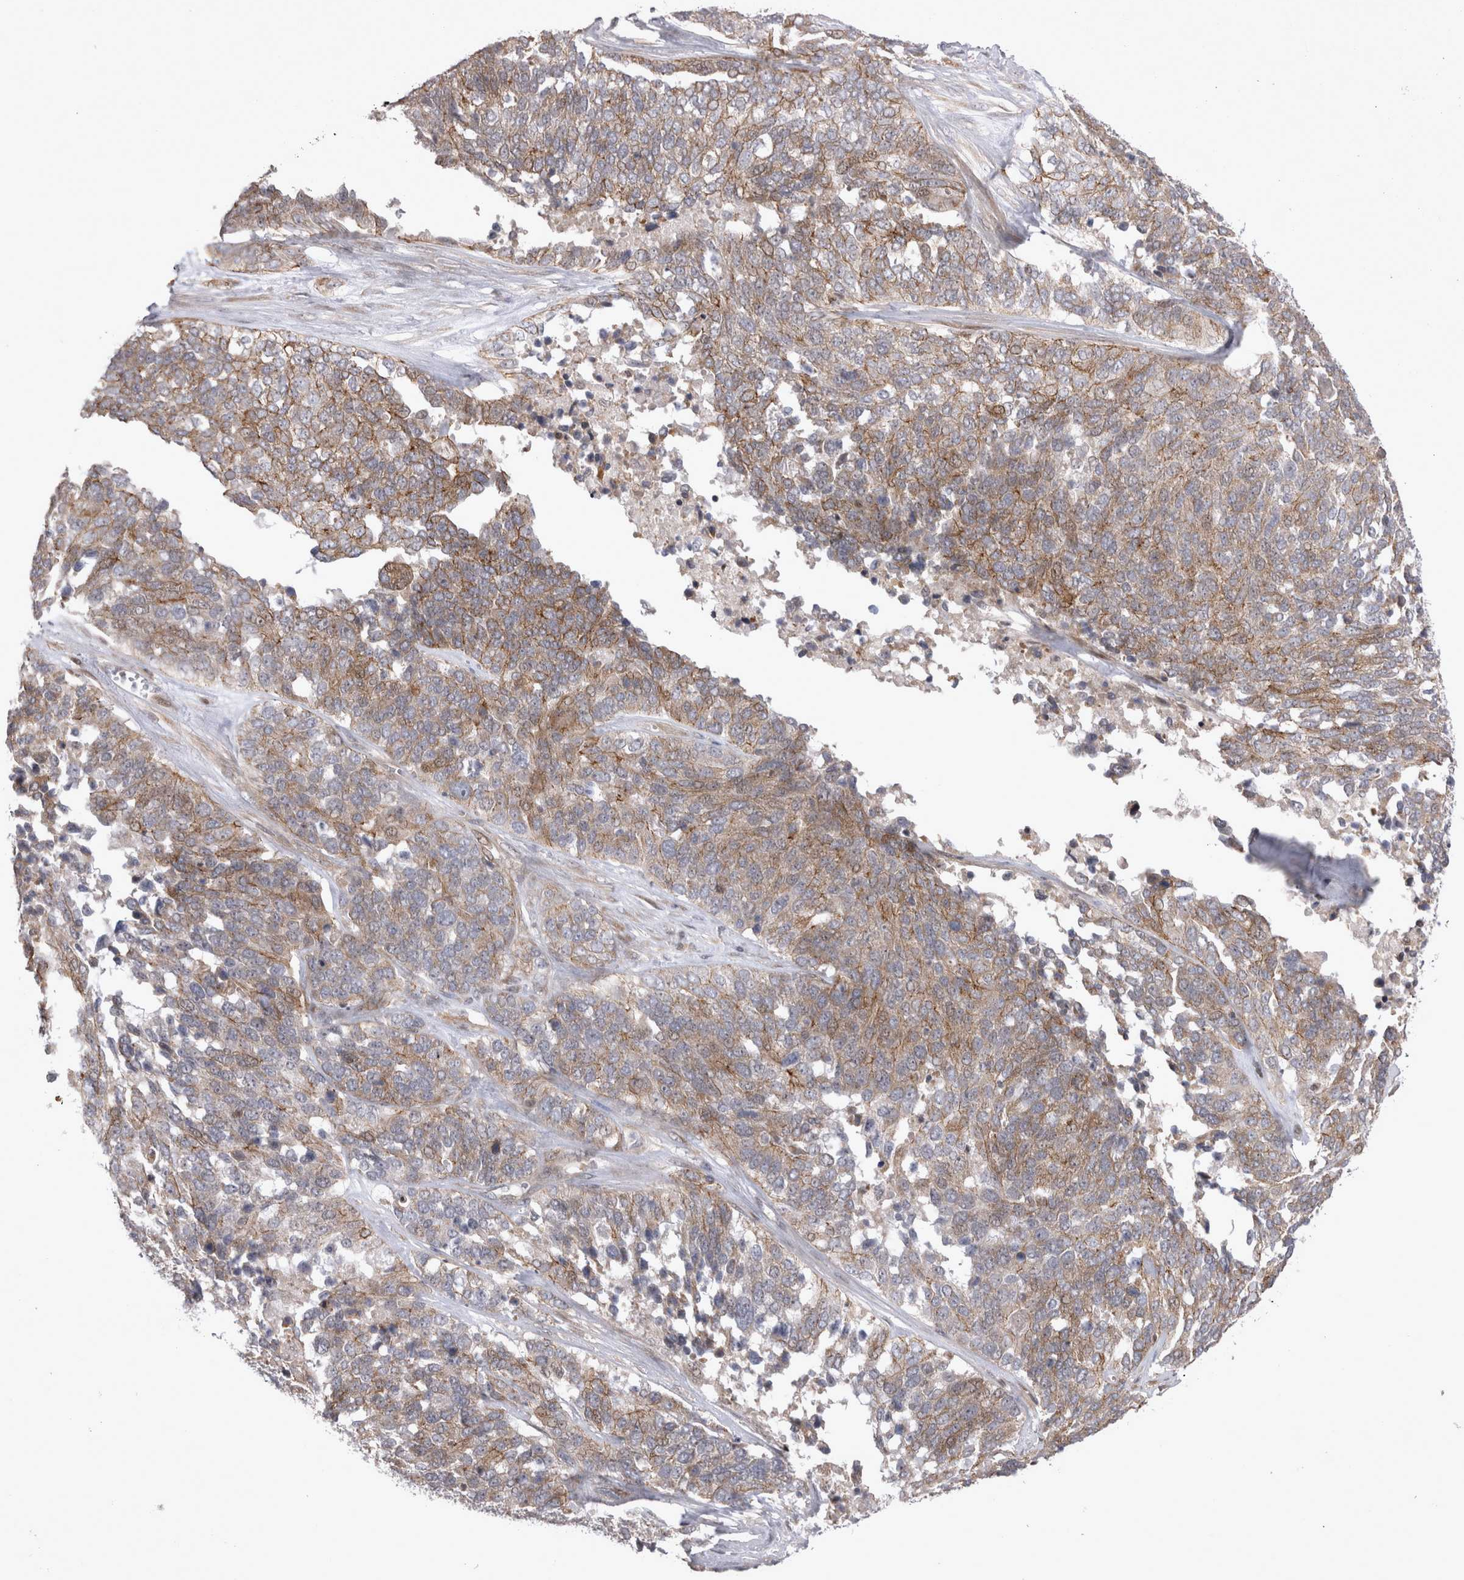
{"staining": {"intensity": "moderate", "quantity": ">75%", "location": "cytoplasmic/membranous"}, "tissue": "ovarian cancer", "cell_type": "Tumor cells", "image_type": "cancer", "snomed": [{"axis": "morphology", "description": "Cystadenocarcinoma, serous, NOS"}, {"axis": "topography", "description": "Ovary"}], "caption": "A brown stain labels moderate cytoplasmic/membranous positivity of a protein in ovarian serous cystadenocarcinoma tumor cells.", "gene": "NENF", "patient": {"sex": "female", "age": 44}}